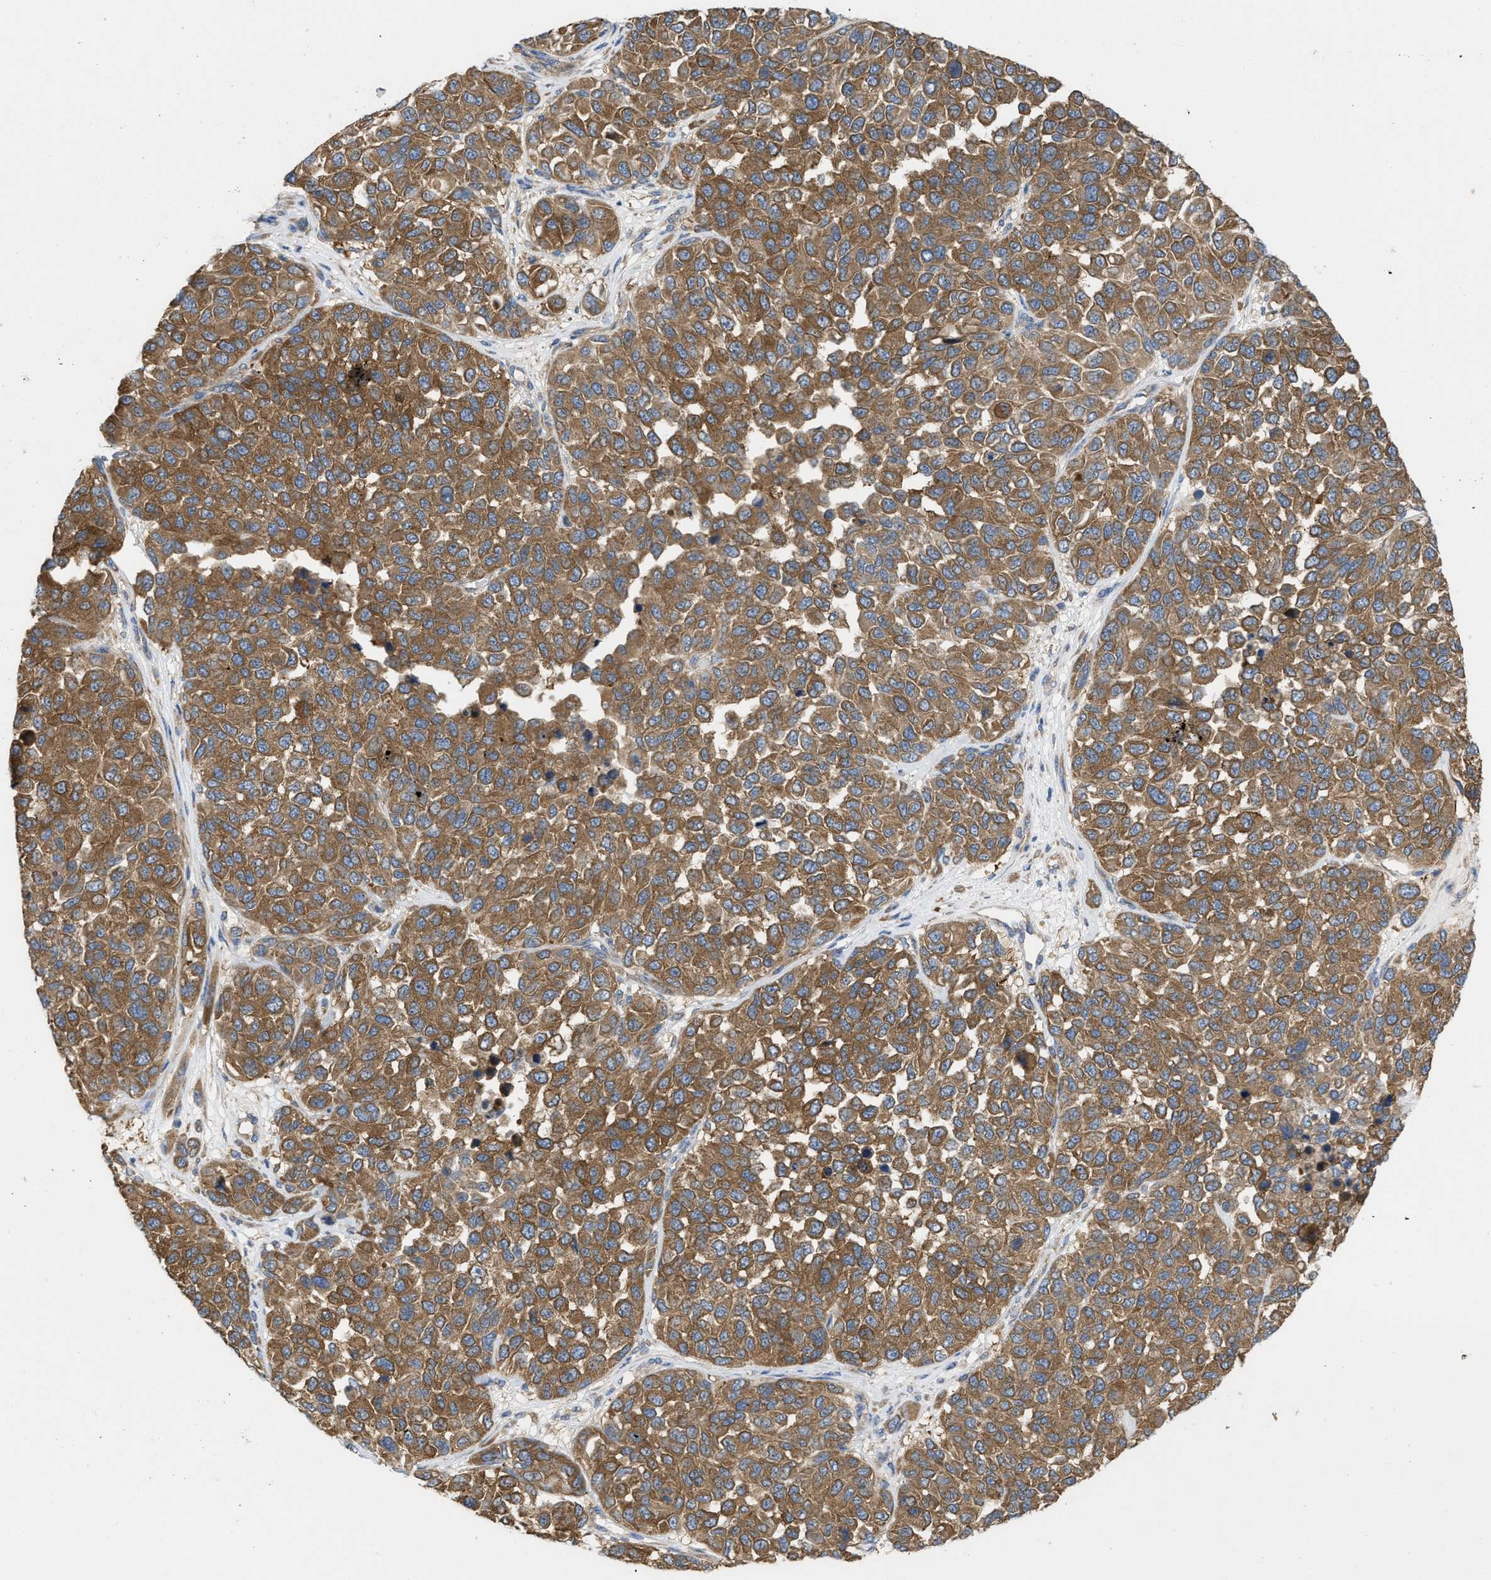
{"staining": {"intensity": "moderate", "quantity": ">75%", "location": "cytoplasmic/membranous"}, "tissue": "melanoma", "cell_type": "Tumor cells", "image_type": "cancer", "snomed": [{"axis": "morphology", "description": "Malignant melanoma, NOS"}, {"axis": "topography", "description": "Skin"}], "caption": "Immunohistochemical staining of melanoma exhibits medium levels of moderate cytoplasmic/membranous protein expression in approximately >75% of tumor cells.", "gene": "TMEM131", "patient": {"sex": "male", "age": 62}}